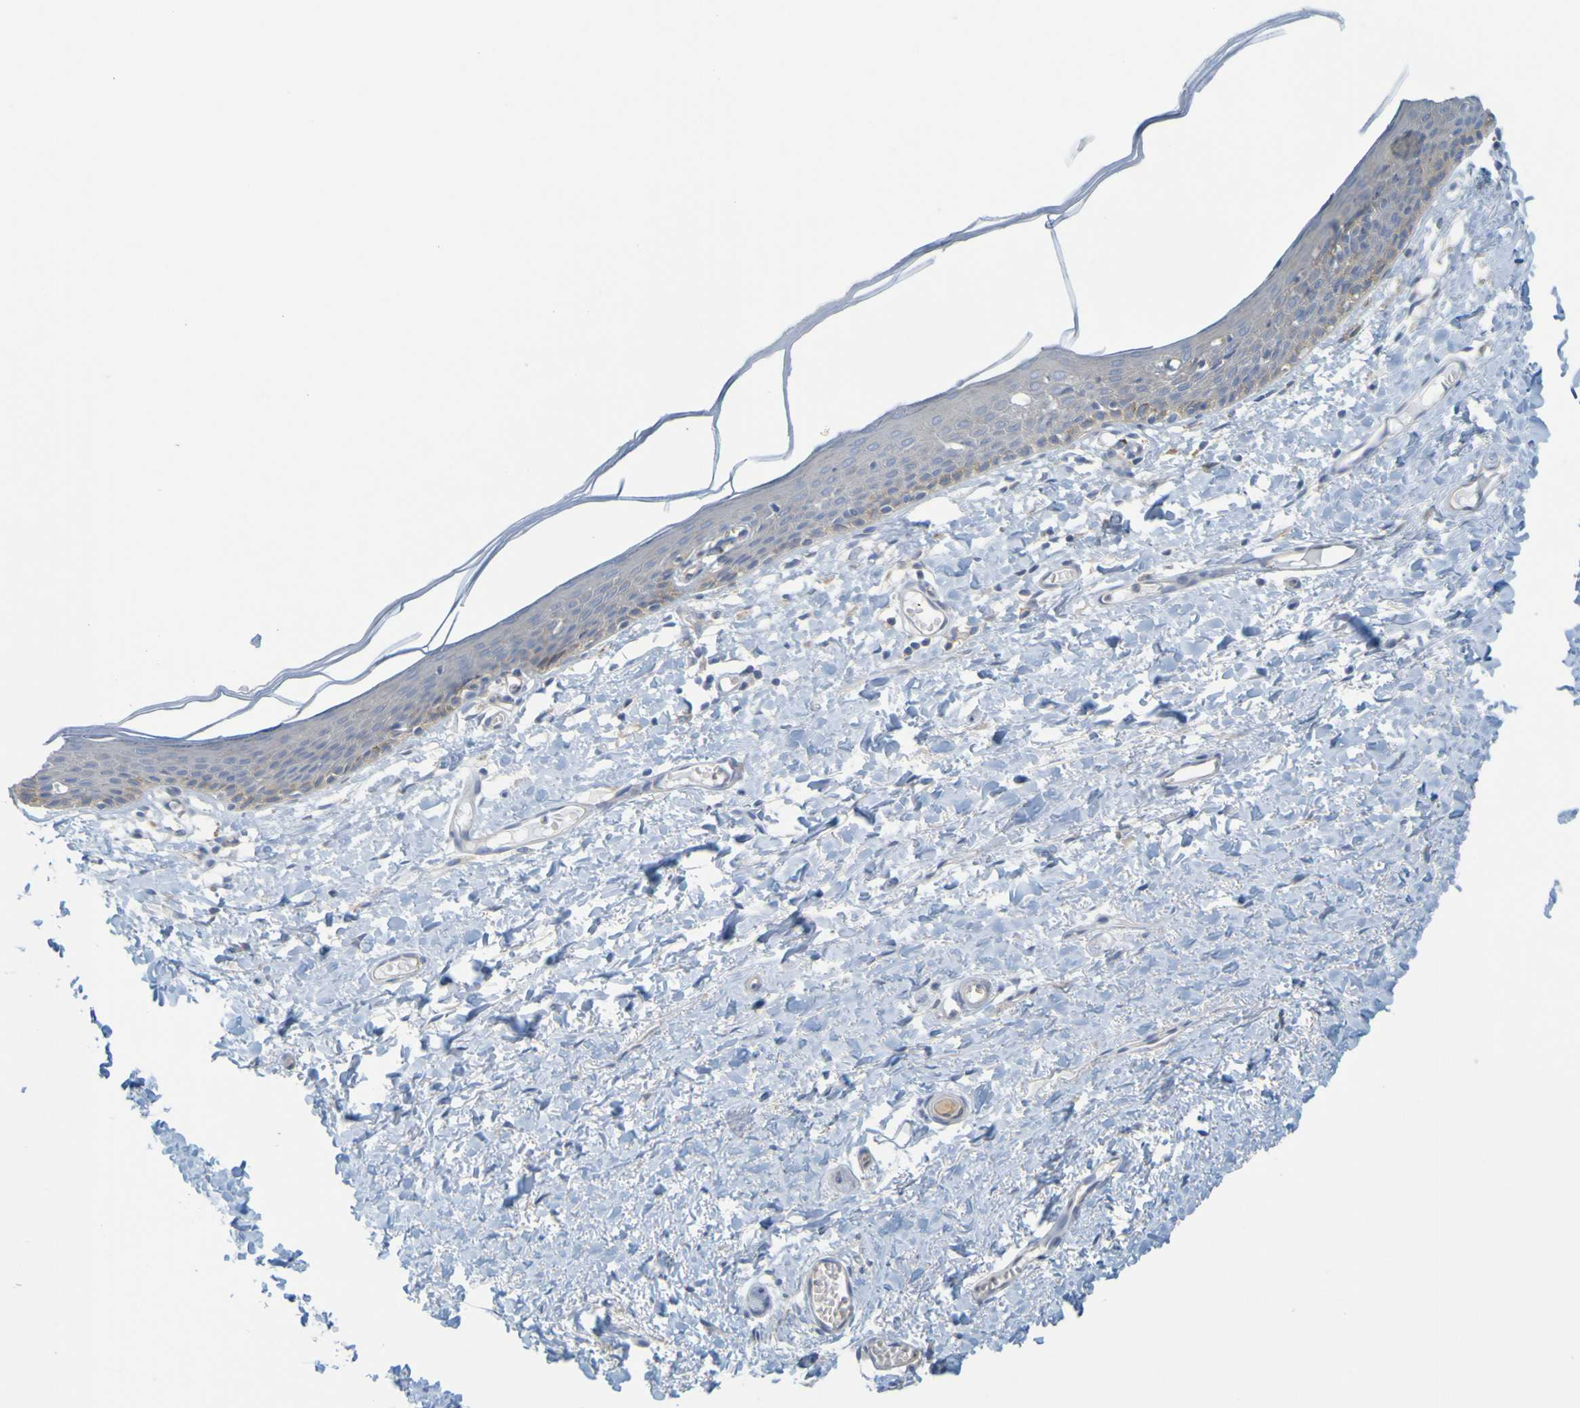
{"staining": {"intensity": "moderate", "quantity": ">75%", "location": "cytoplasmic/membranous"}, "tissue": "skin", "cell_type": "Epidermal cells", "image_type": "normal", "snomed": [{"axis": "morphology", "description": "Normal tissue, NOS"}, {"axis": "topography", "description": "Vulva"}], "caption": "A high-resolution histopathology image shows immunohistochemistry staining of unremarkable skin, which reveals moderate cytoplasmic/membranous positivity in about >75% of epidermal cells.", "gene": "APPL1", "patient": {"sex": "female", "age": 54}}